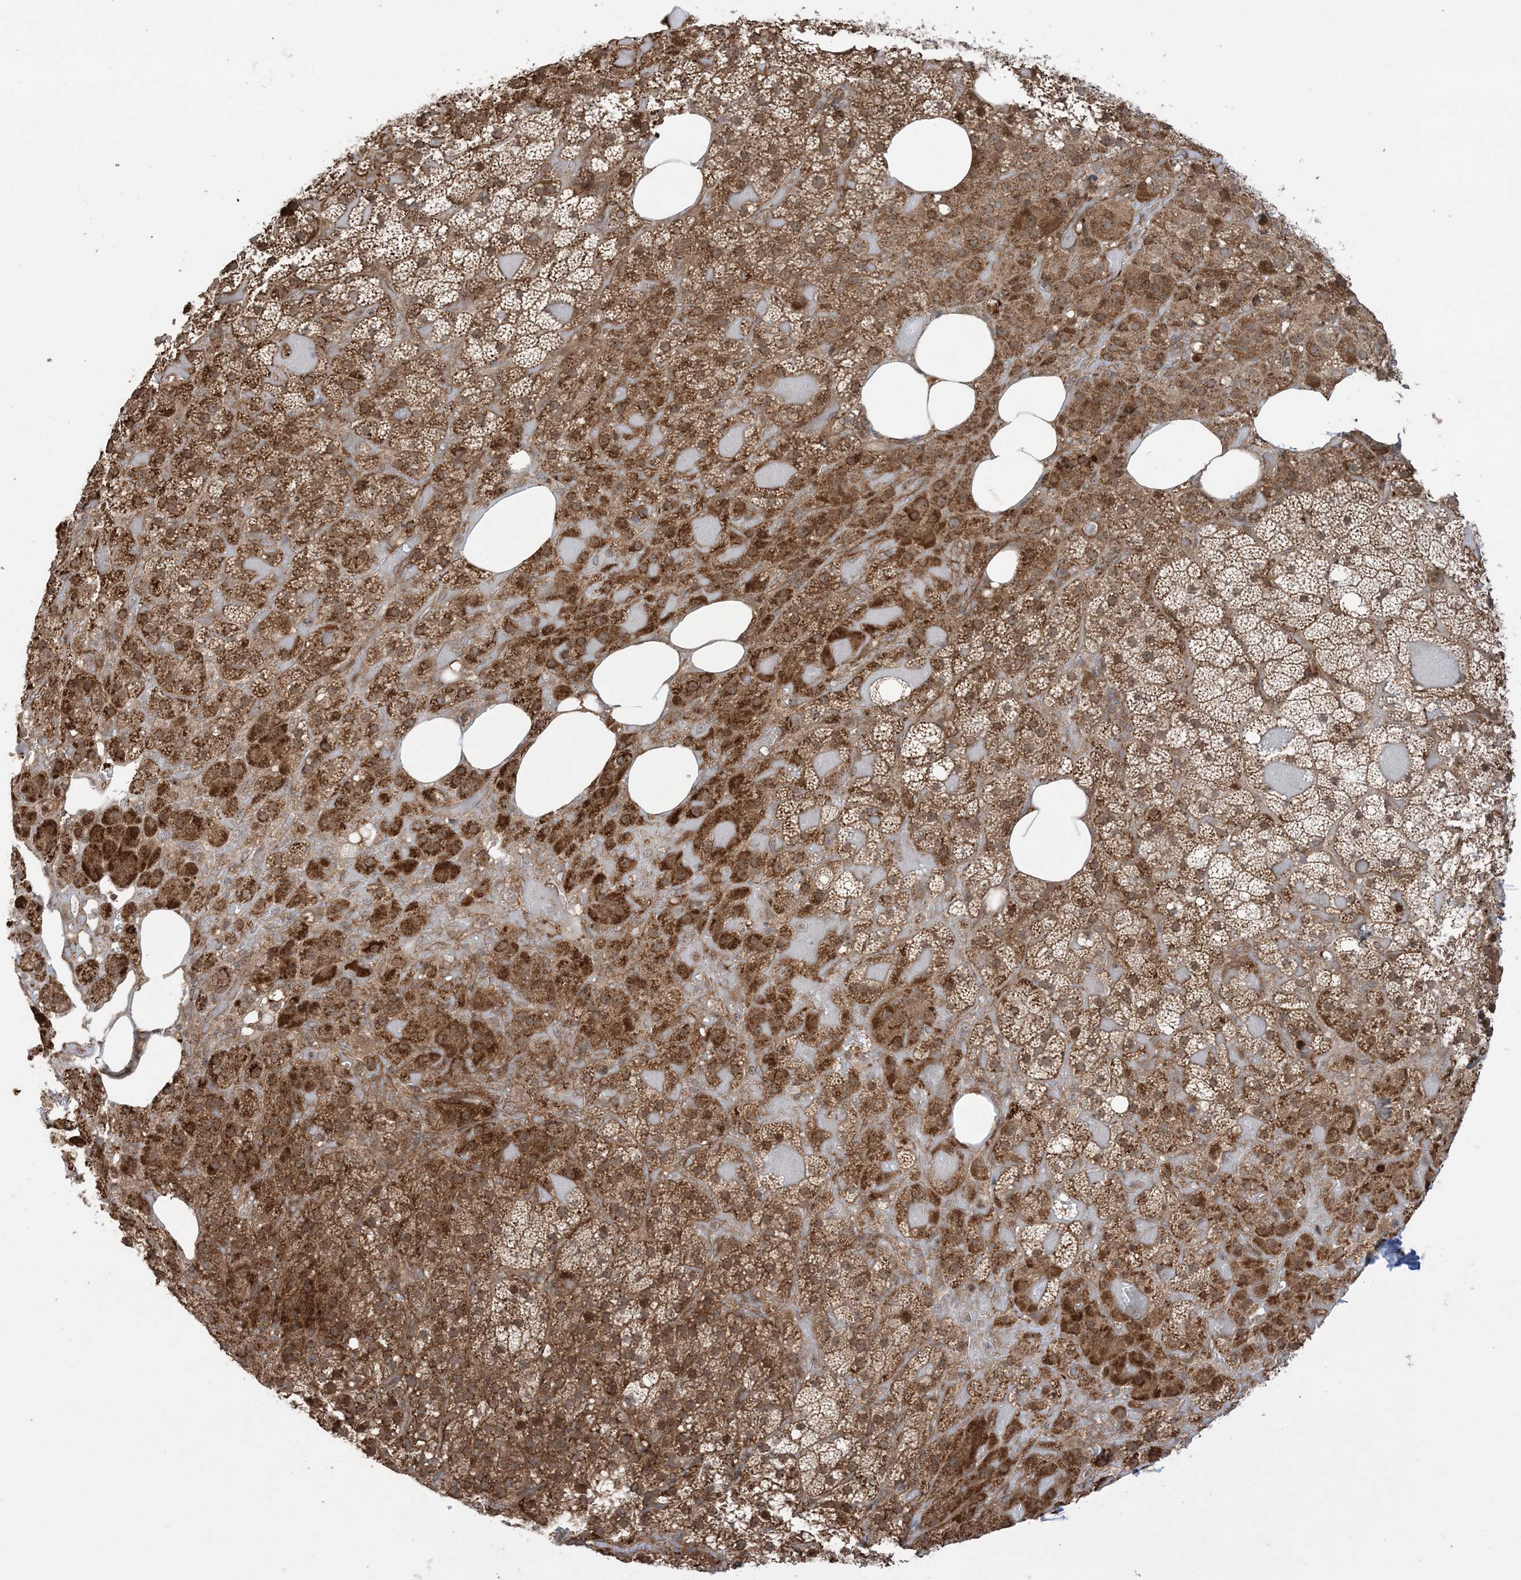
{"staining": {"intensity": "strong", "quantity": ">75%", "location": "cytoplasmic/membranous"}, "tissue": "adrenal gland", "cell_type": "Glandular cells", "image_type": "normal", "snomed": [{"axis": "morphology", "description": "Normal tissue, NOS"}, {"axis": "topography", "description": "Adrenal gland"}], "caption": "The image shows immunohistochemical staining of benign adrenal gland. There is strong cytoplasmic/membranous expression is seen in approximately >75% of glandular cells. (DAB IHC with brightfield microscopy, high magnification).", "gene": "SOGA3", "patient": {"sex": "female", "age": 59}}